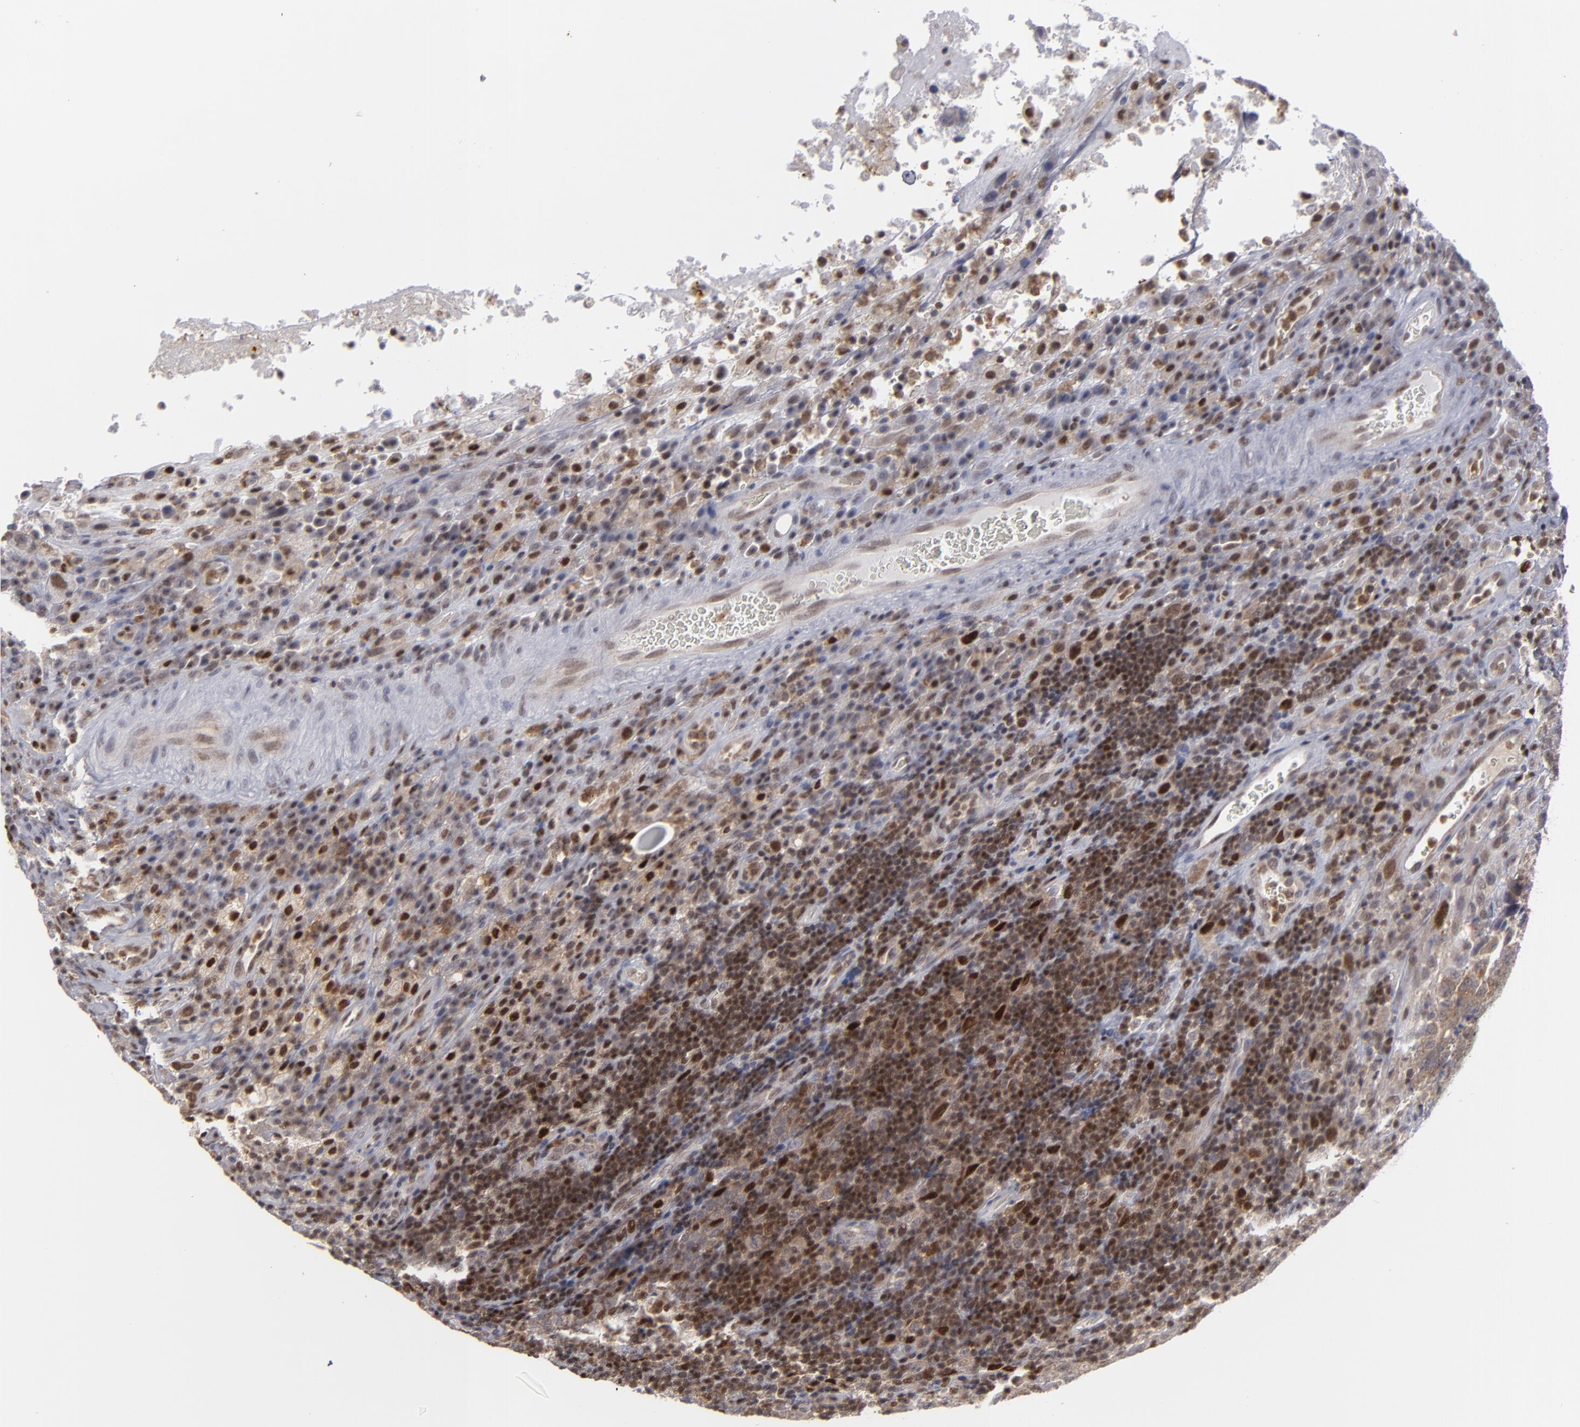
{"staining": {"intensity": "weak", "quantity": "25%-75%", "location": "cytoplasmic/membranous,nuclear"}, "tissue": "testis cancer", "cell_type": "Tumor cells", "image_type": "cancer", "snomed": [{"axis": "morphology", "description": "Necrosis, NOS"}, {"axis": "morphology", "description": "Carcinoma, Embryonal, NOS"}, {"axis": "topography", "description": "Testis"}], "caption": "The micrograph displays staining of testis embryonal carcinoma, revealing weak cytoplasmic/membranous and nuclear protein expression (brown color) within tumor cells. (Stains: DAB in brown, nuclei in blue, Microscopy: brightfield microscopy at high magnification).", "gene": "GSR", "patient": {"sex": "male", "age": 19}}